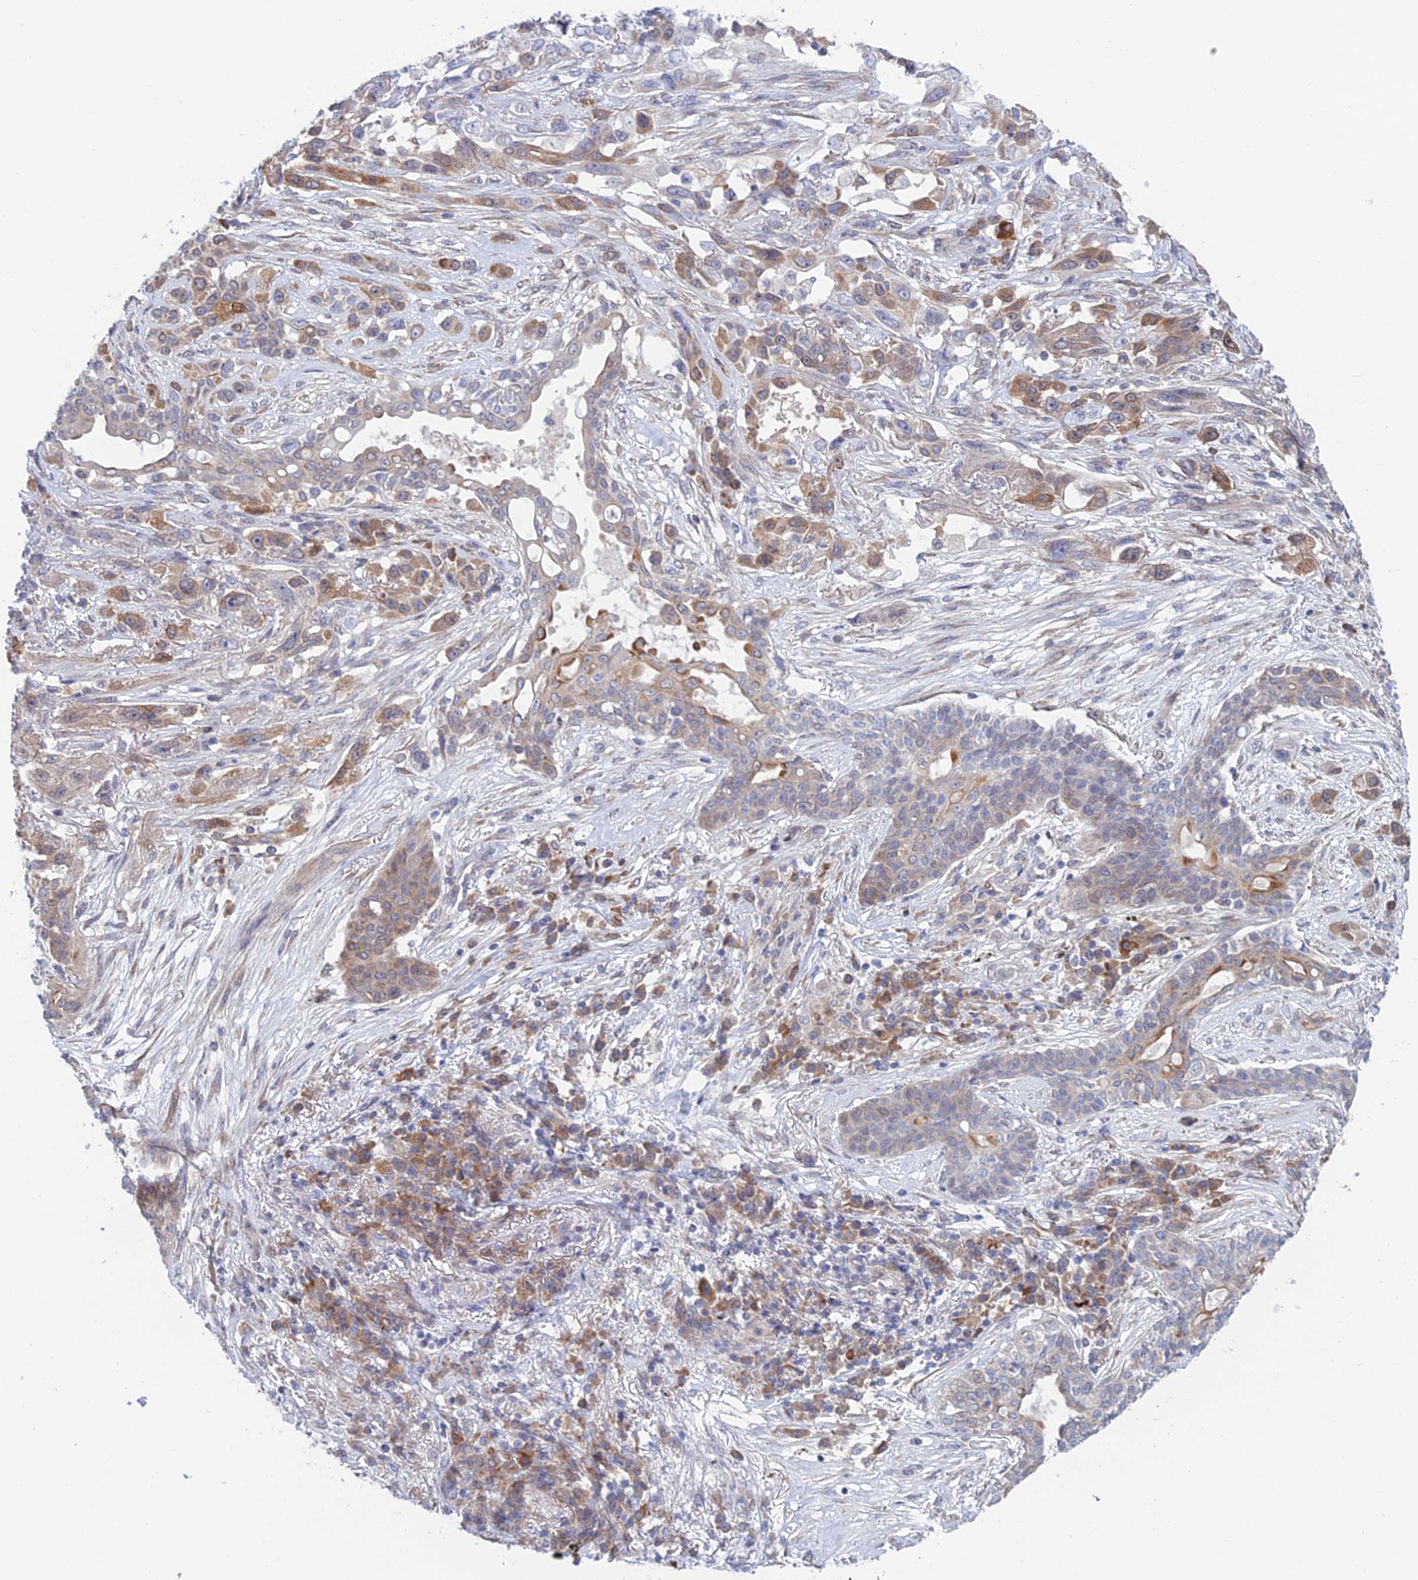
{"staining": {"intensity": "weak", "quantity": "<25%", "location": "cytoplasmic/membranous"}, "tissue": "lung cancer", "cell_type": "Tumor cells", "image_type": "cancer", "snomed": [{"axis": "morphology", "description": "Squamous cell carcinoma, NOS"}, {"axis": "topography", "description": "Lung"}], "caption": "A photomicrograph of lung cancer (squamous cell carcinoma) stained for a protein reveals no brown staining in tumor cells. (Stains: DAB (3,3'-diaminobenzidine) immunohistochemistry with hematoxylin counter stain, Microscopy: brightfield microscopy at high magnification).", "gene": "SRA1", "patient": {"sex": "female", "age": 70}}